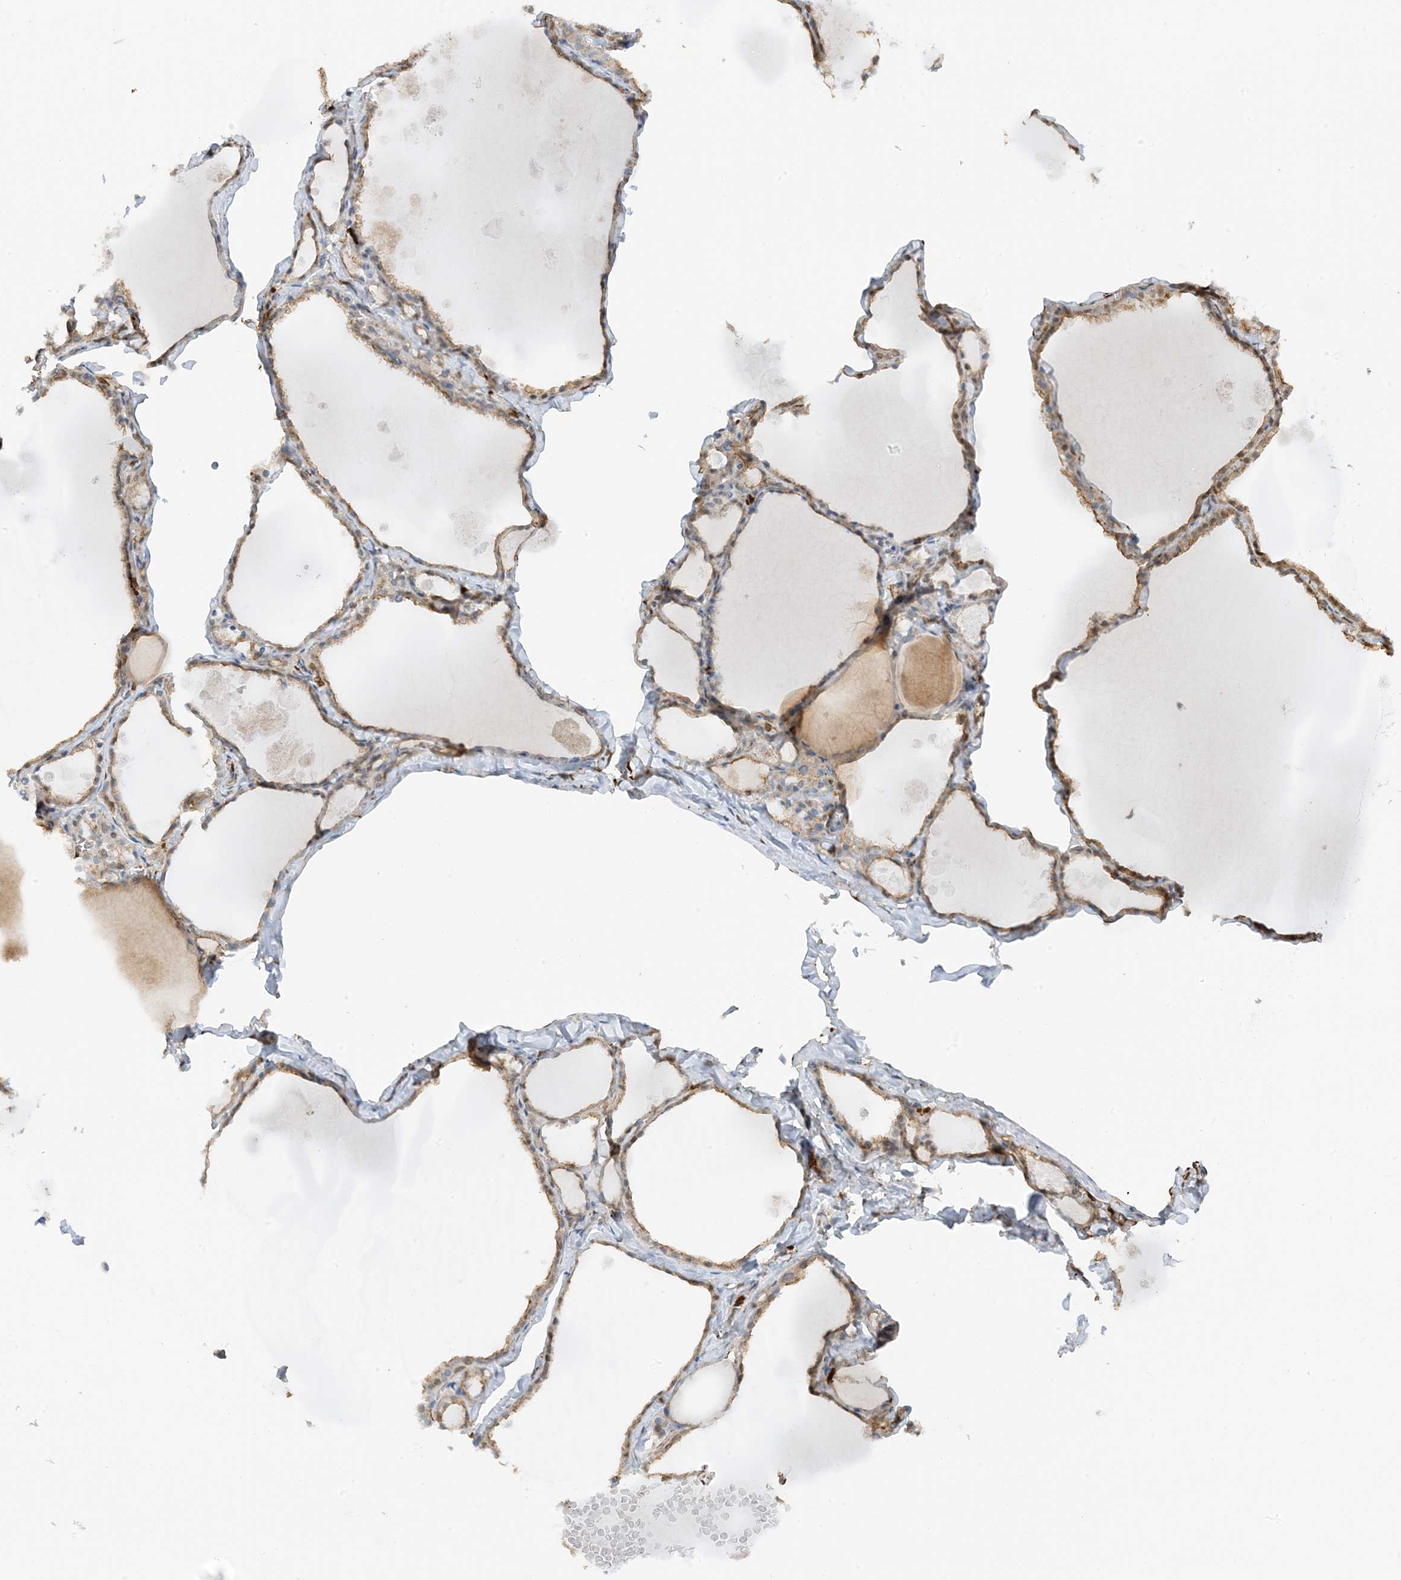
{"staining": {"intensity": "weak", "quantity": "25%-75%", "location": "cytoplasmic/membranous"}, "tissue": "thyroid gland", "cell_type": "Glandular cells", "image_type": "normal", "snomed": [{"axis": "morphology", "description": "Normal tissue, NOS"}, {"axis": "topography", "description": "Thyroid gland"}], "caption": "High-power microscopy captured an IHC image of benign thyroid gland, revealing weak cytoplasmic/membranous staining in about 25%-75% of glandular cells. (DAB = brown stain, brightfield microscopy at high magnification).", "gene": "PHACTR2", "patient": {"sex": "male", "age": 56}}